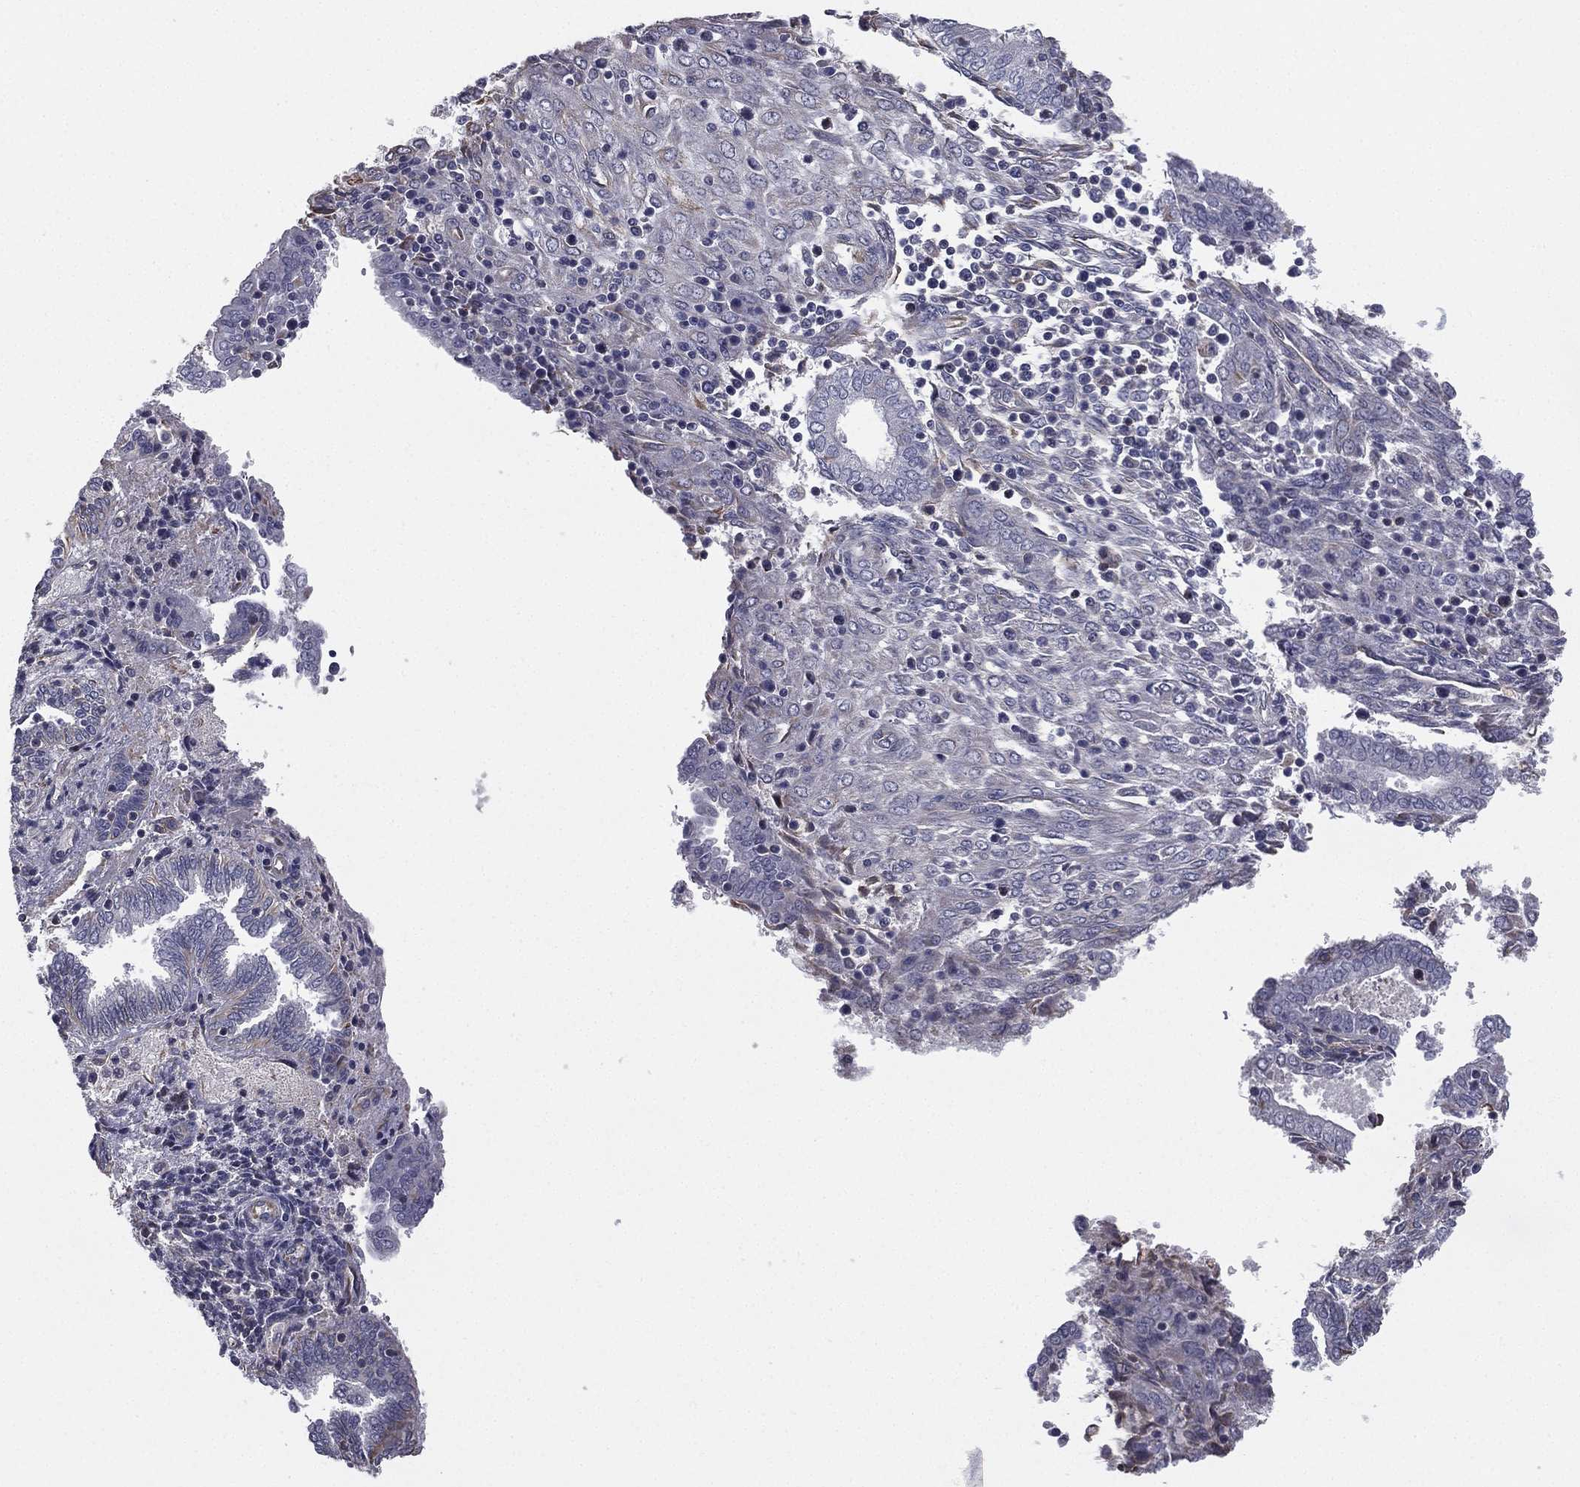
{"staining": {"intensity": "negative", "quantity": "none", "location": "none"}, "tissue": "endometrium", "cell_type": "Cells in endometrial stroma", "image_type": "normal", "snomed": [{"axis": "morphology", "description": "Normal tissue, NOS"}, {"axis": "topography", "description": "Endometrium"}], "caption": "IHC of benign human endometrium demonstrates no expression in cells in endometrial stroma.", "gene": "SCUBE1", "patient": {"sex": "female", "age": 42}}